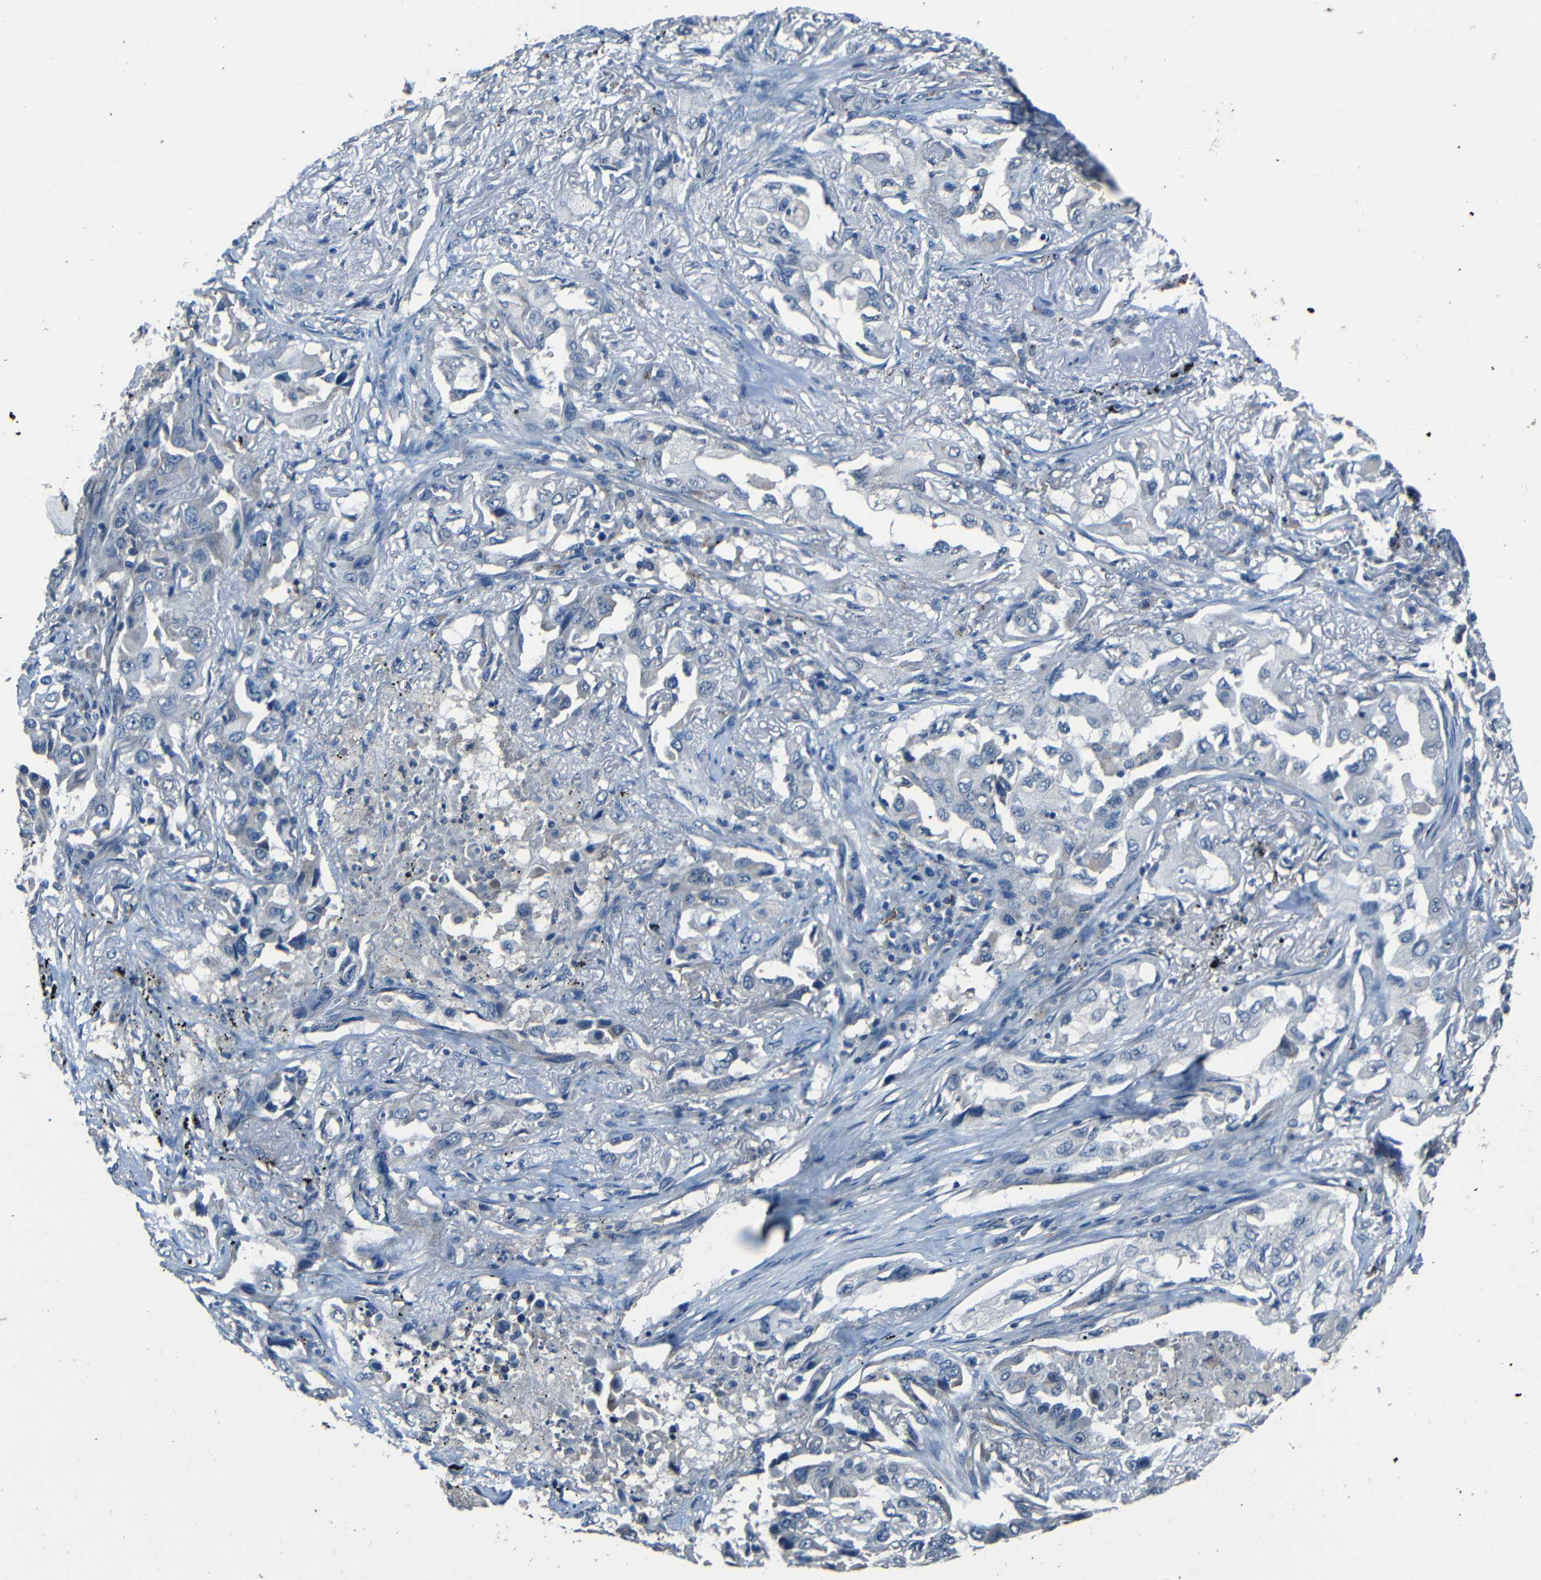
{"staining": {"intensity": "negative", "quantity": "none", "location": "none"}, "tissue": "lung cancer", "cell_type": "Tumor cells", "image_type": "cancer", "snomed": [{"axis": "morphology", "description": "Adenocarcinoma, NOS"}, {"axis": "topography", "description": "Lung"}], "caption": "Immunohistochemistry (IHC) histopathology image of neoplastic tissue: lung adenocarcinoma stained with DAB reveals no significant protein staining in tumor cells.", "gene": "SLA", "patient": {"sex": "female", "age": 65}}